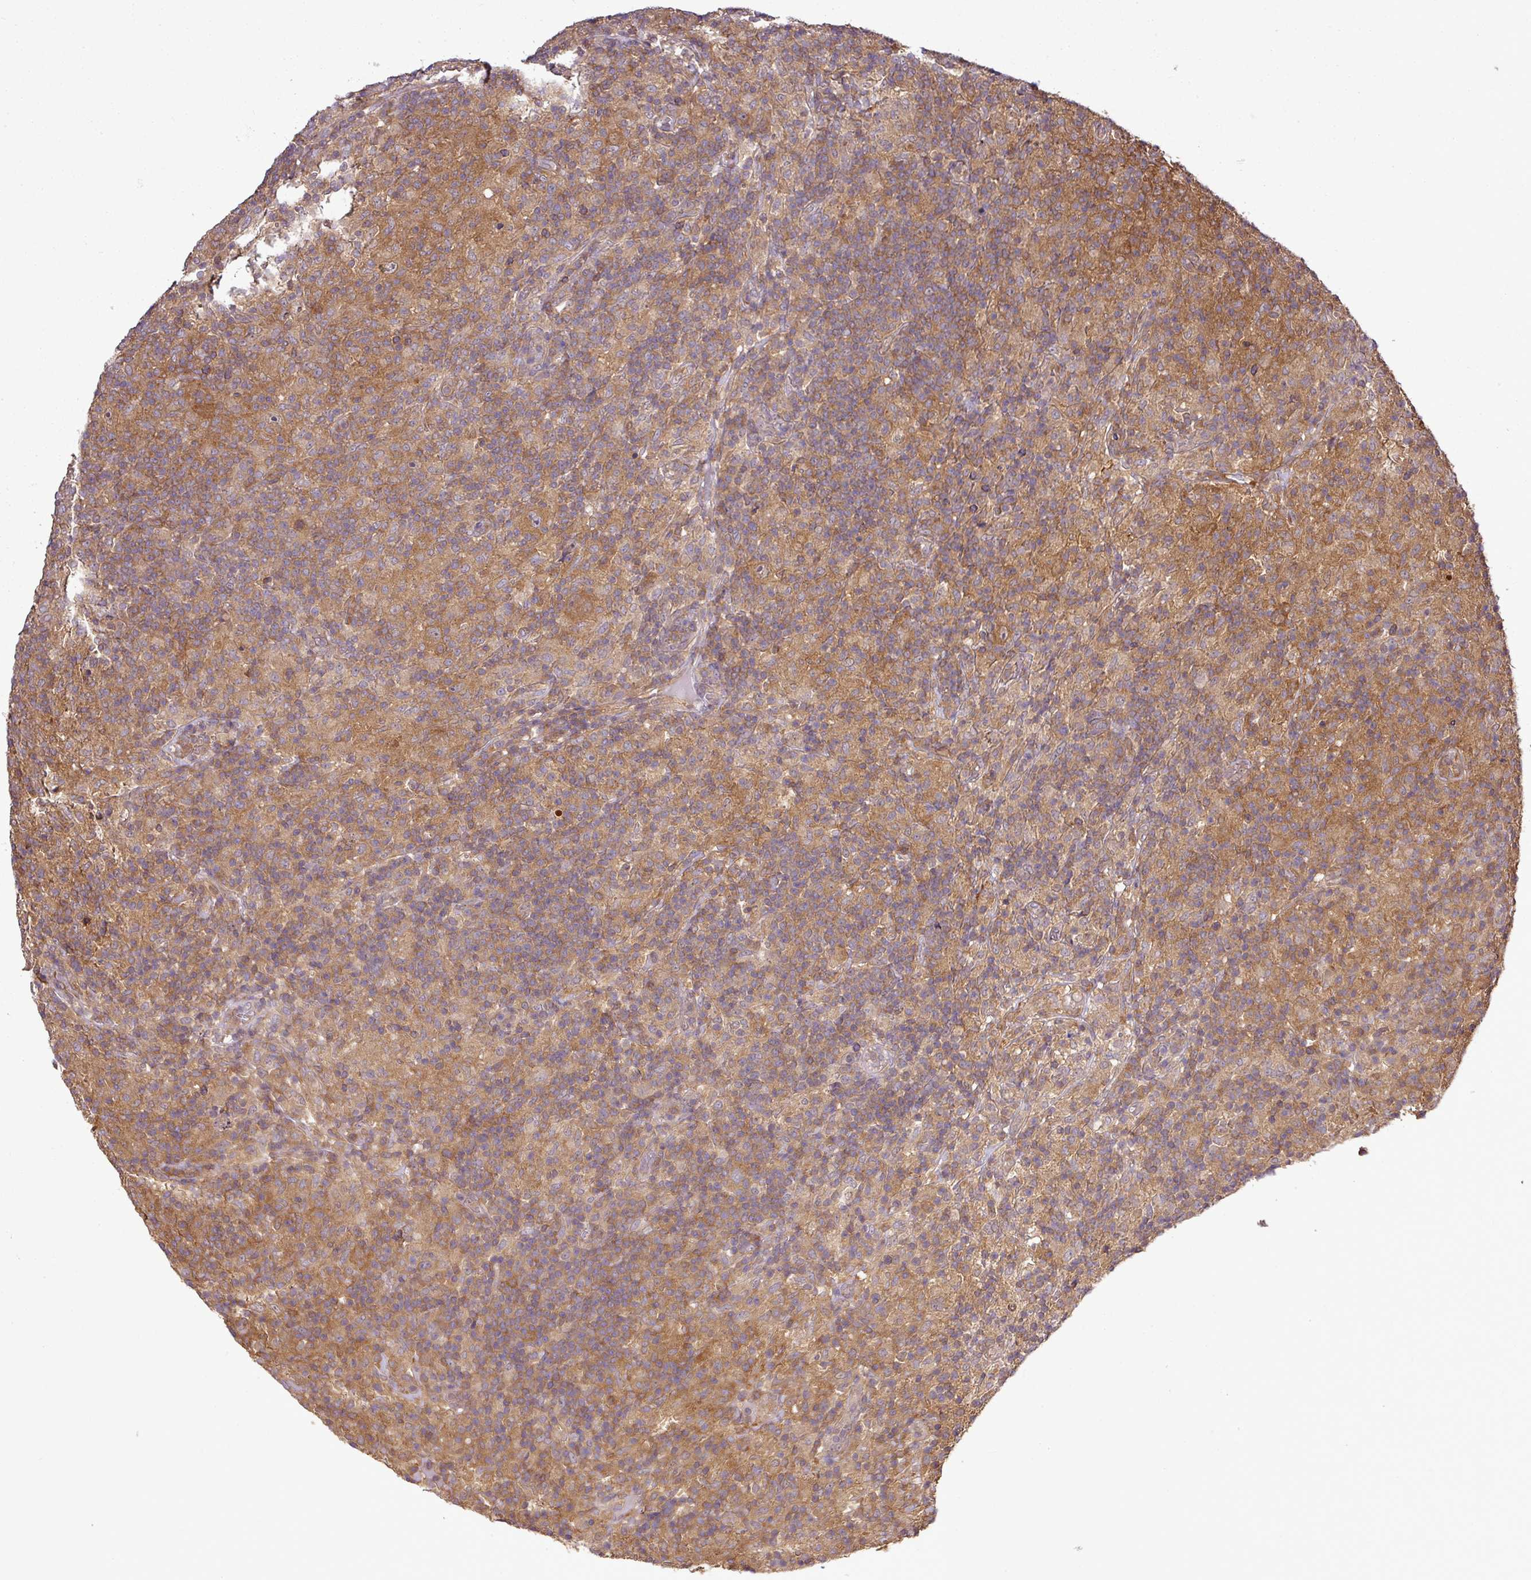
{"staining": {"intensity": "moderate", "quantity": ">75%", "location": "cytoplasmic/membranous"}, "tissue": "lymphoma", "cell_type": "Tumor cells", "image_type": "cancer", "snomed": [{"axis": "morphology", "description": "Hodgkin's disease, NOS"}, {"axis": "topography", "description": "Lymph node"}], "caption": "Moderate cytoplasmic/membranous expression is identified in about >75% of tumor cells in Hodgkin's disease. The staining was performed using DAB (3,3'-diaminobenzidine), with brown indicating positive protein expression. Nuclei are stained blue with hematoxylin.", "gene": "TMEM107", "patient": {"sex": "male", "age": 70}}